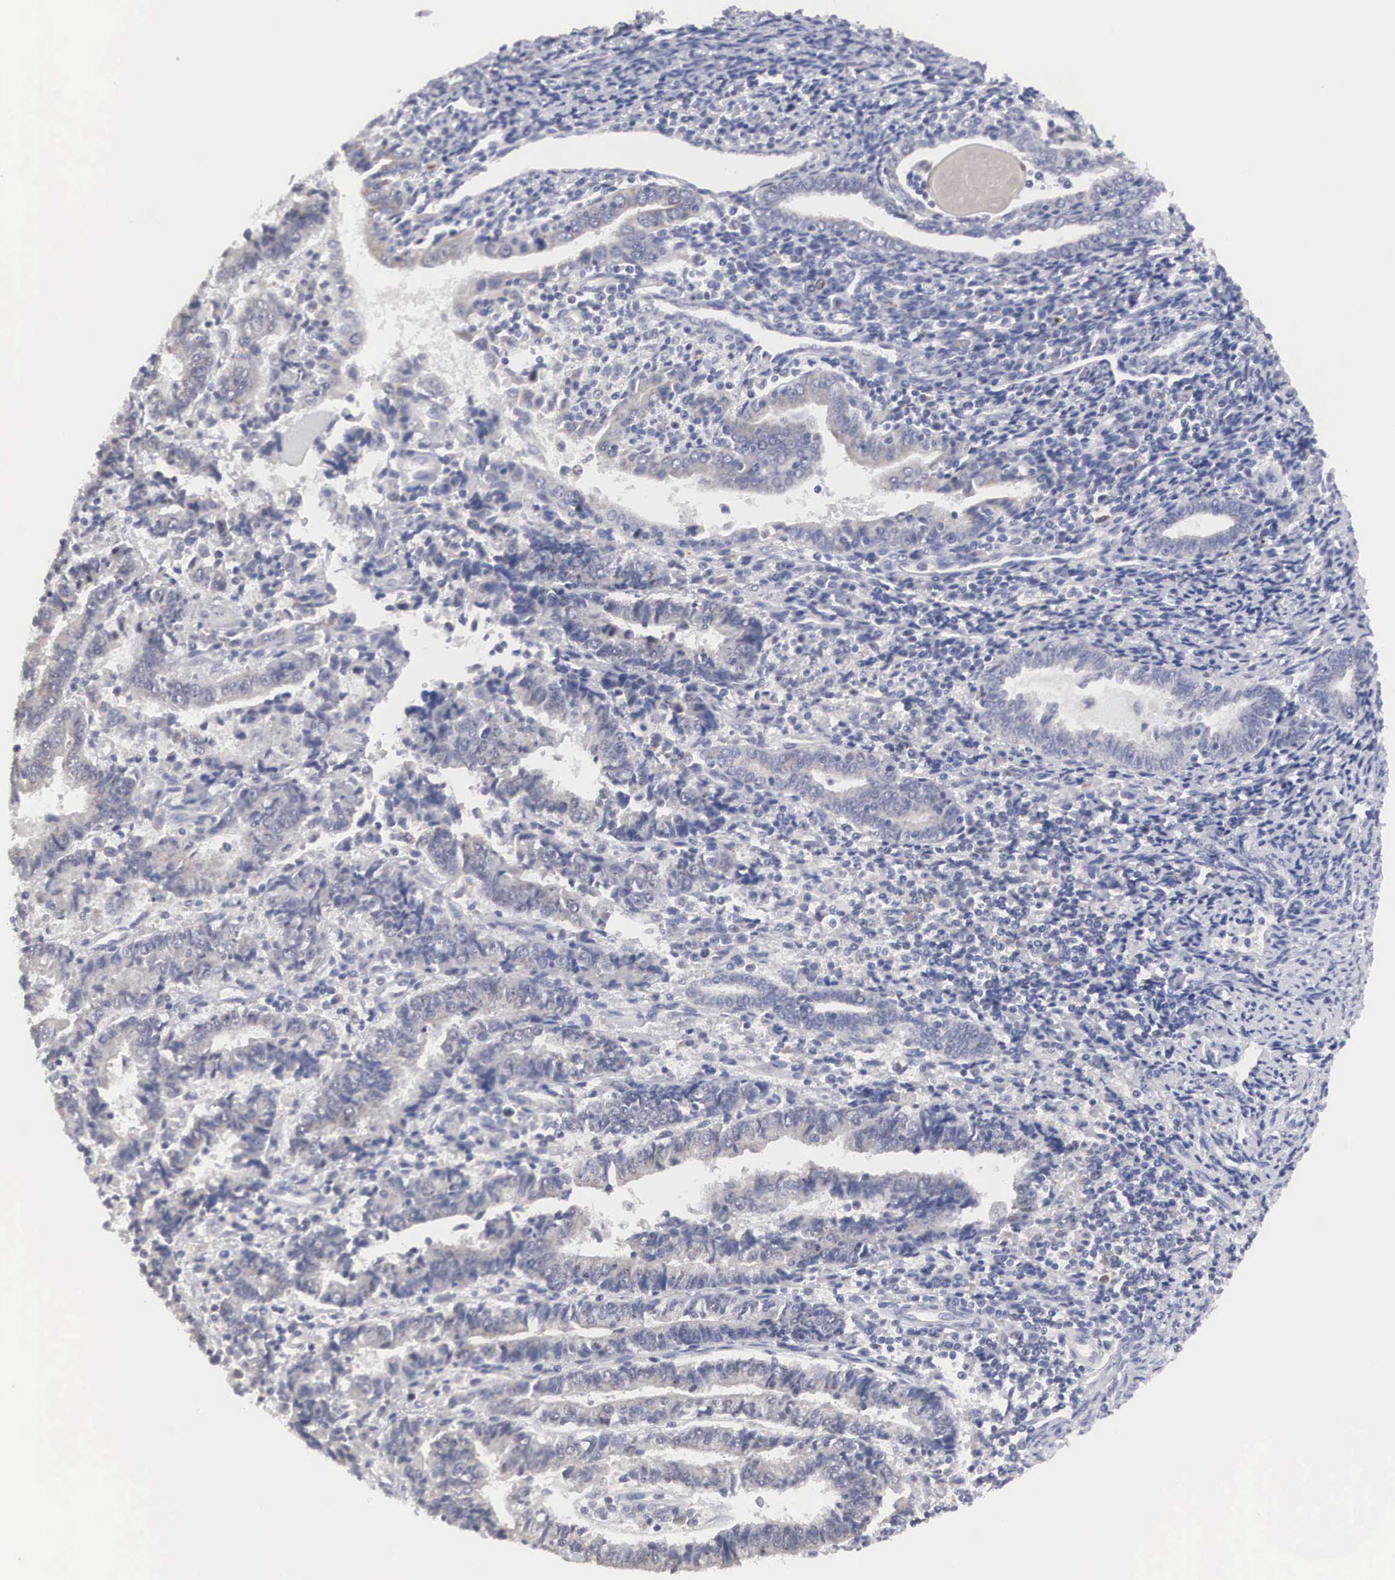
{"staining": {"intensity": "weak", "quantity": "<25%", "location": "cytoplasmic/membranous"}, "tissue": "endometrial cancer", "cell_type": "Tumor cells", "image_type": "cancer", "snomed": [{"axis": "morphology", "description": "Adenocarcinoma, NOS"}, {"axis": "topography", "description": "Endometrium"}], "caption": "Immunohistochemistry (IHC) of endometrial adenocarcinoma reveals no expression in tumor cells.", "gene": "HMOX1", "patient": {"sex": "female", "age": 75}}